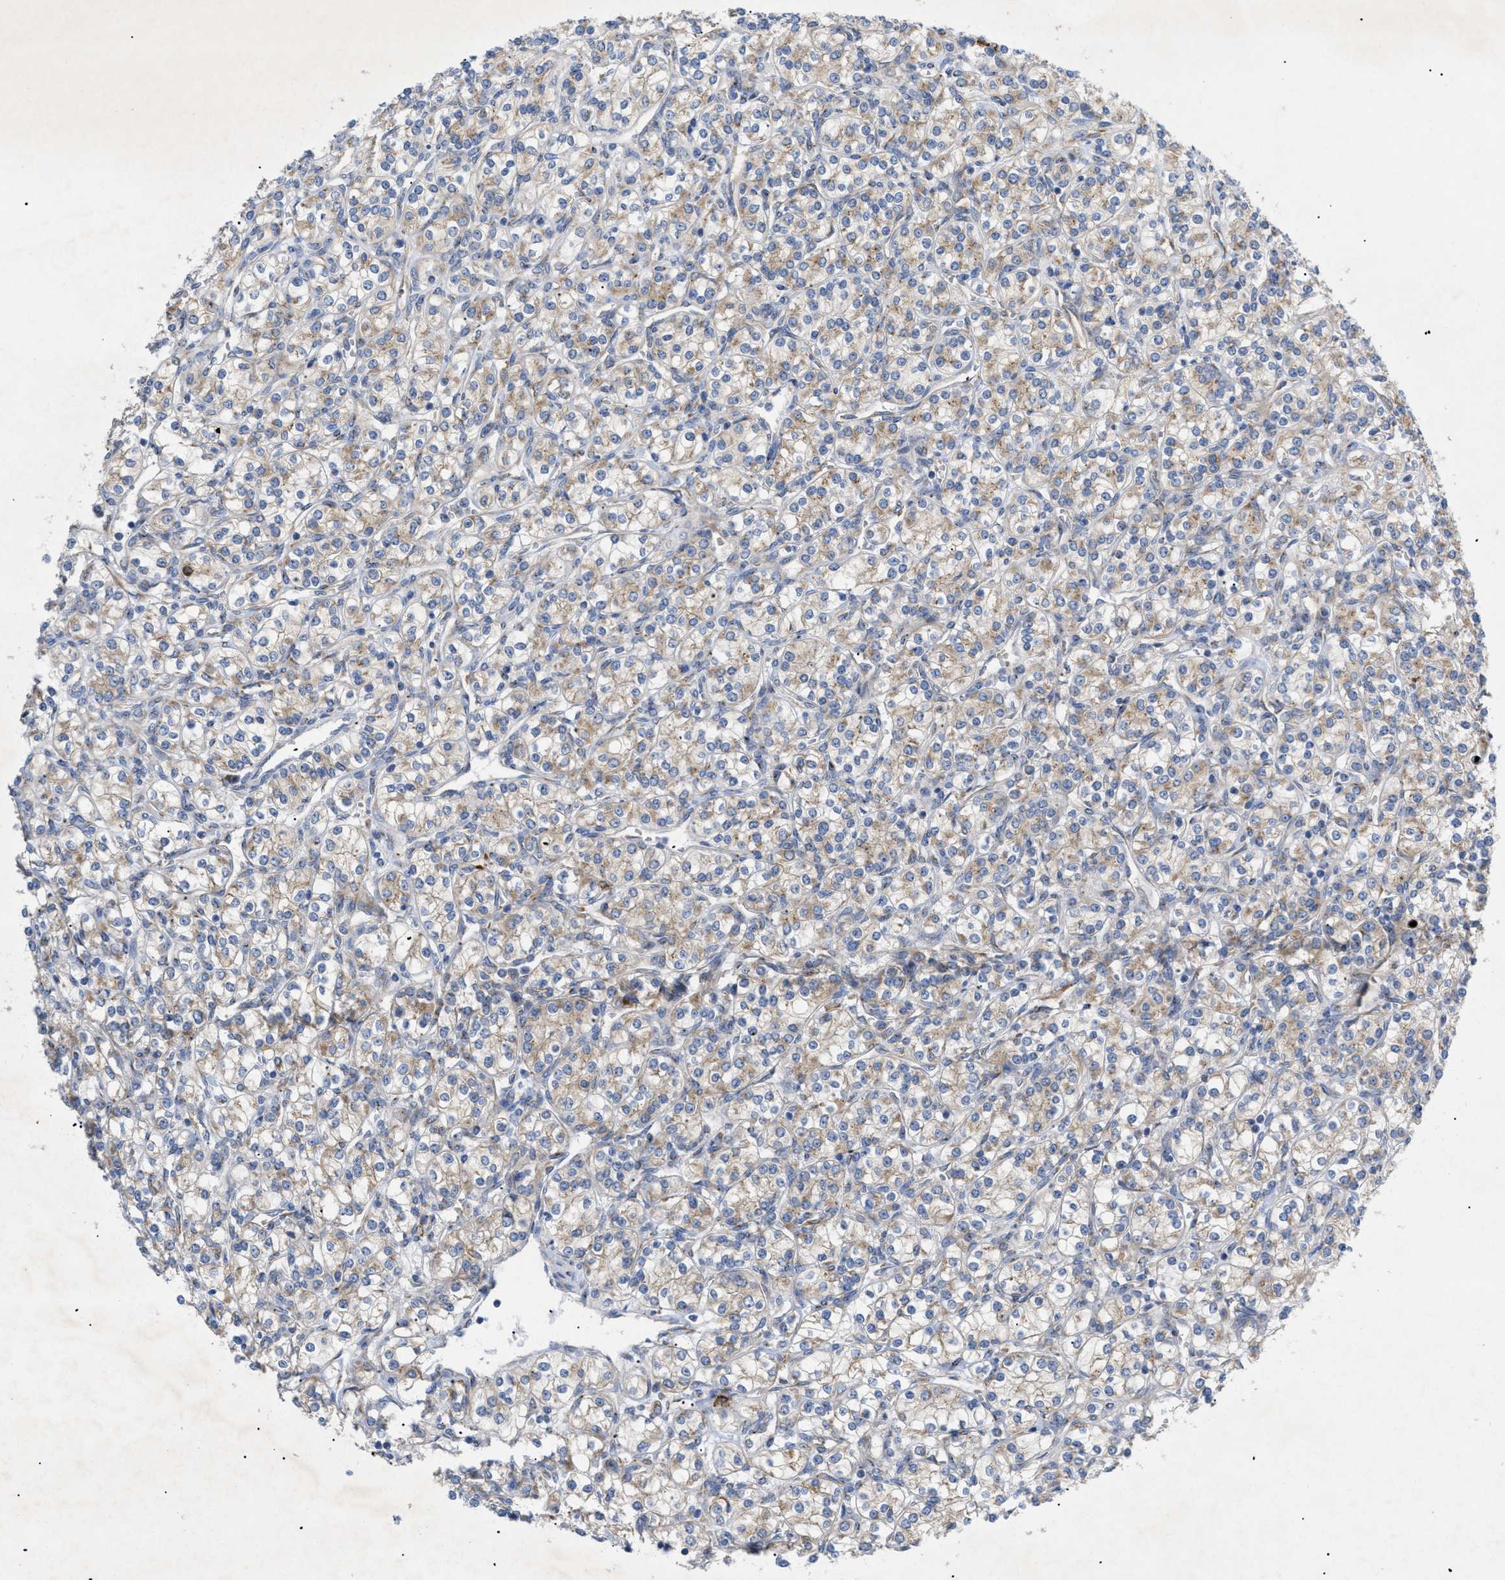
{"staining": {"intensity": "moderate", "quantity": "25%-75%", "location": "cytoplasmic/membranous"}, "tissue": "renal cancer", "cell_type": "Tumor cells", "image_type": "cancer", "snomed": [{"axis": "morphology", "description": "Adenocarcinoma, NOS"}, {"axis": "topography", "description": "Kidney"}], "caption": "Approximately 25%-75% of tumor cells in renal adenocarcinoma reveal moderate cytoplasmic/membranous protein staining as visualized by brown immunohistochemical staining.", "gene": "SLC50A1", "patient": {"sex": "male", "age": 77}}